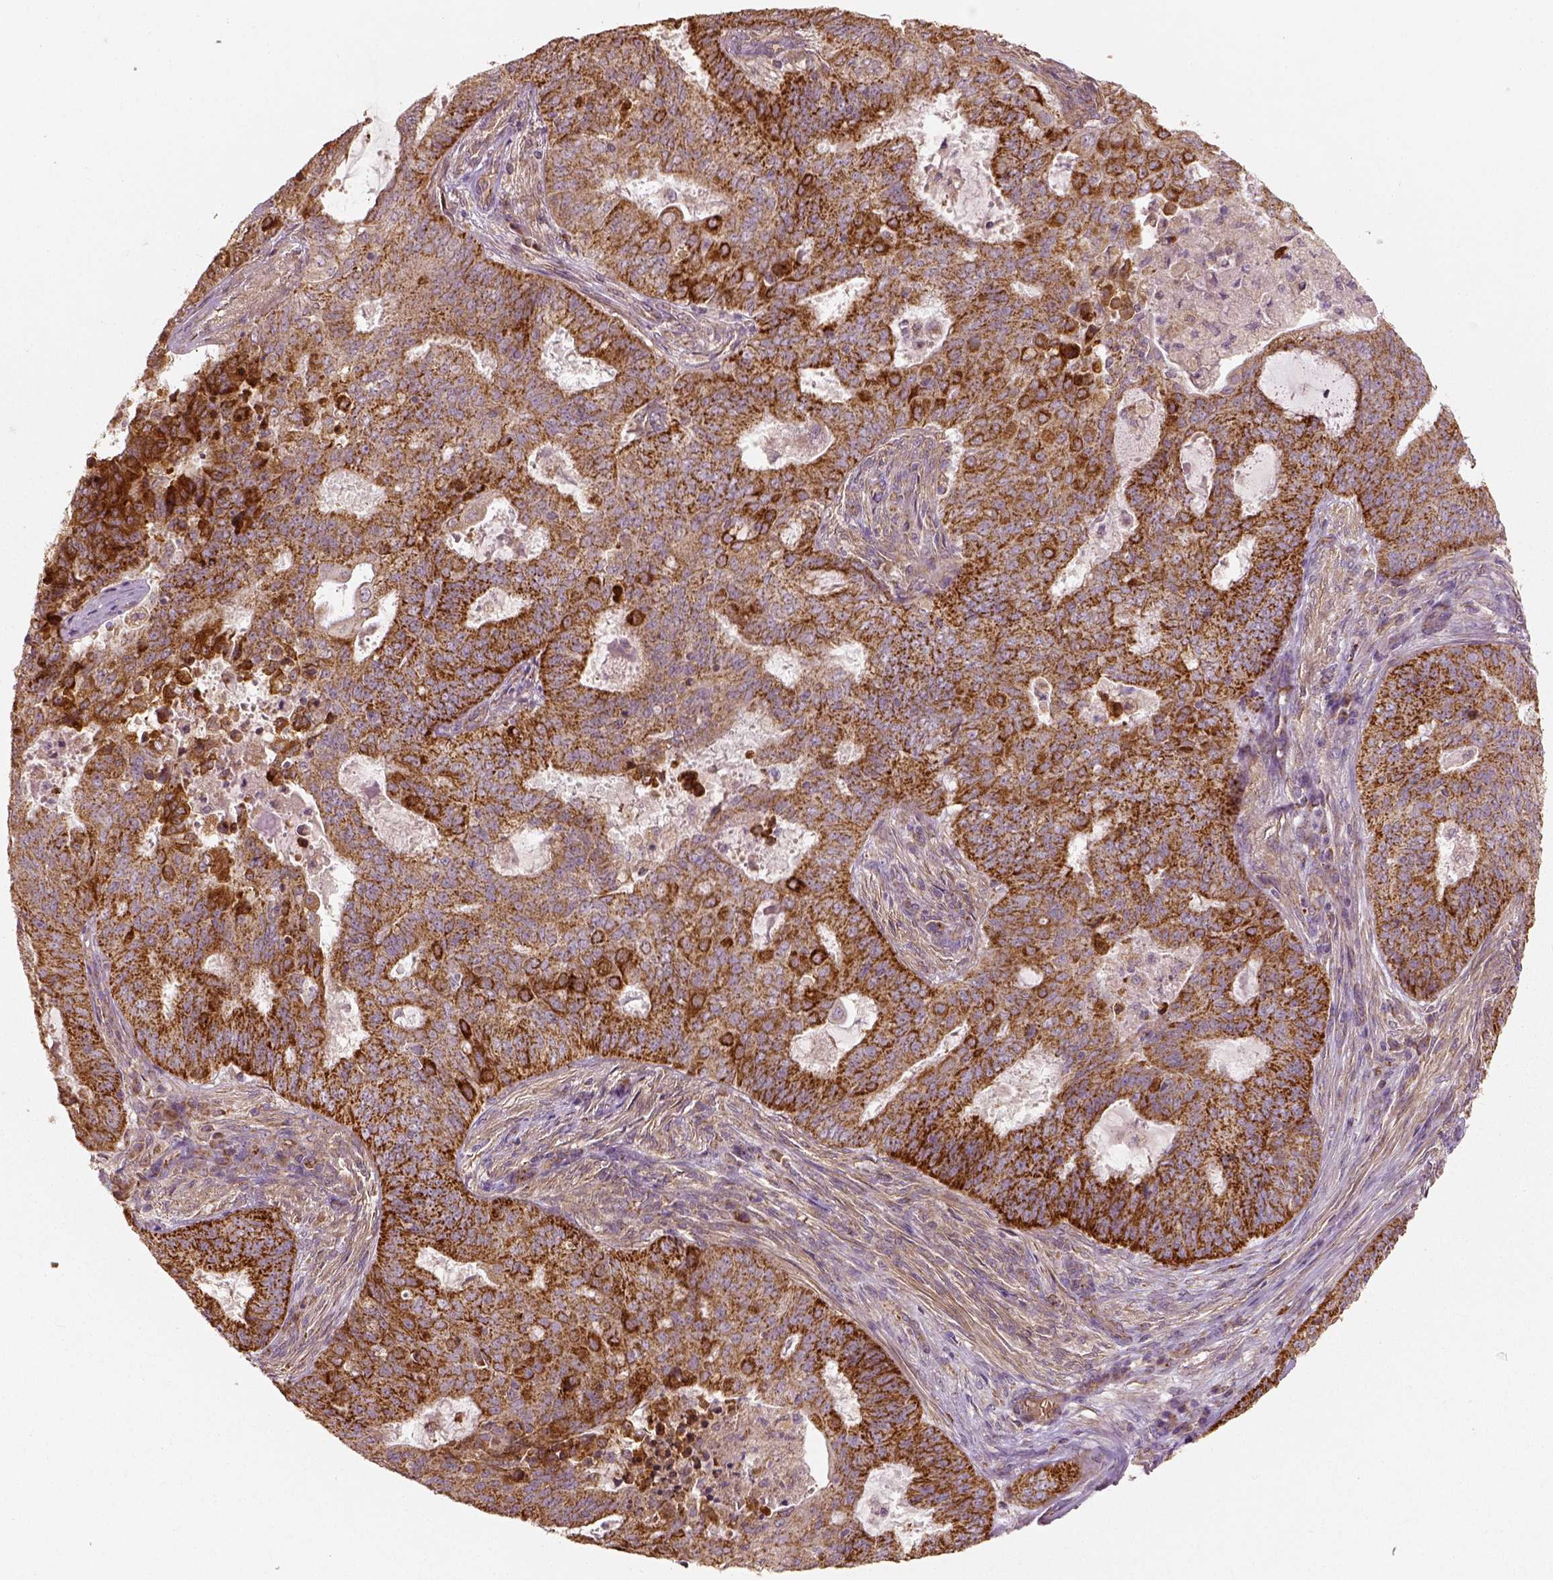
{"staining": {"intensity": "moderate", "quantity": ">75%", "location": "cytoplasmic/membranous"}, "tissue": "endometrial cancer", "cell_type": "Tumor cells", "image_type": "cancer", "snomed": [{"axis": "morphology", "description": "Adenocarcinoma, NOS"}, {"axis": "topography", "description": "Endometrium"}], "caption": "An immunohistochemistry (IHC) micrograph of neoplastic tissue is shown. Protein staining in brown labels moderate cytoplasmic/membranous positivity in adenocarcinoma (endometrial) within tumor cells. Using DAB (3,3'-diaminobenzidine) (brown) and hematoxylin (blue) stains, captured at high magnification using brightfield microscopy.", "gene": "PGAM5", "patient": {"sex": "female", "age": 62}}